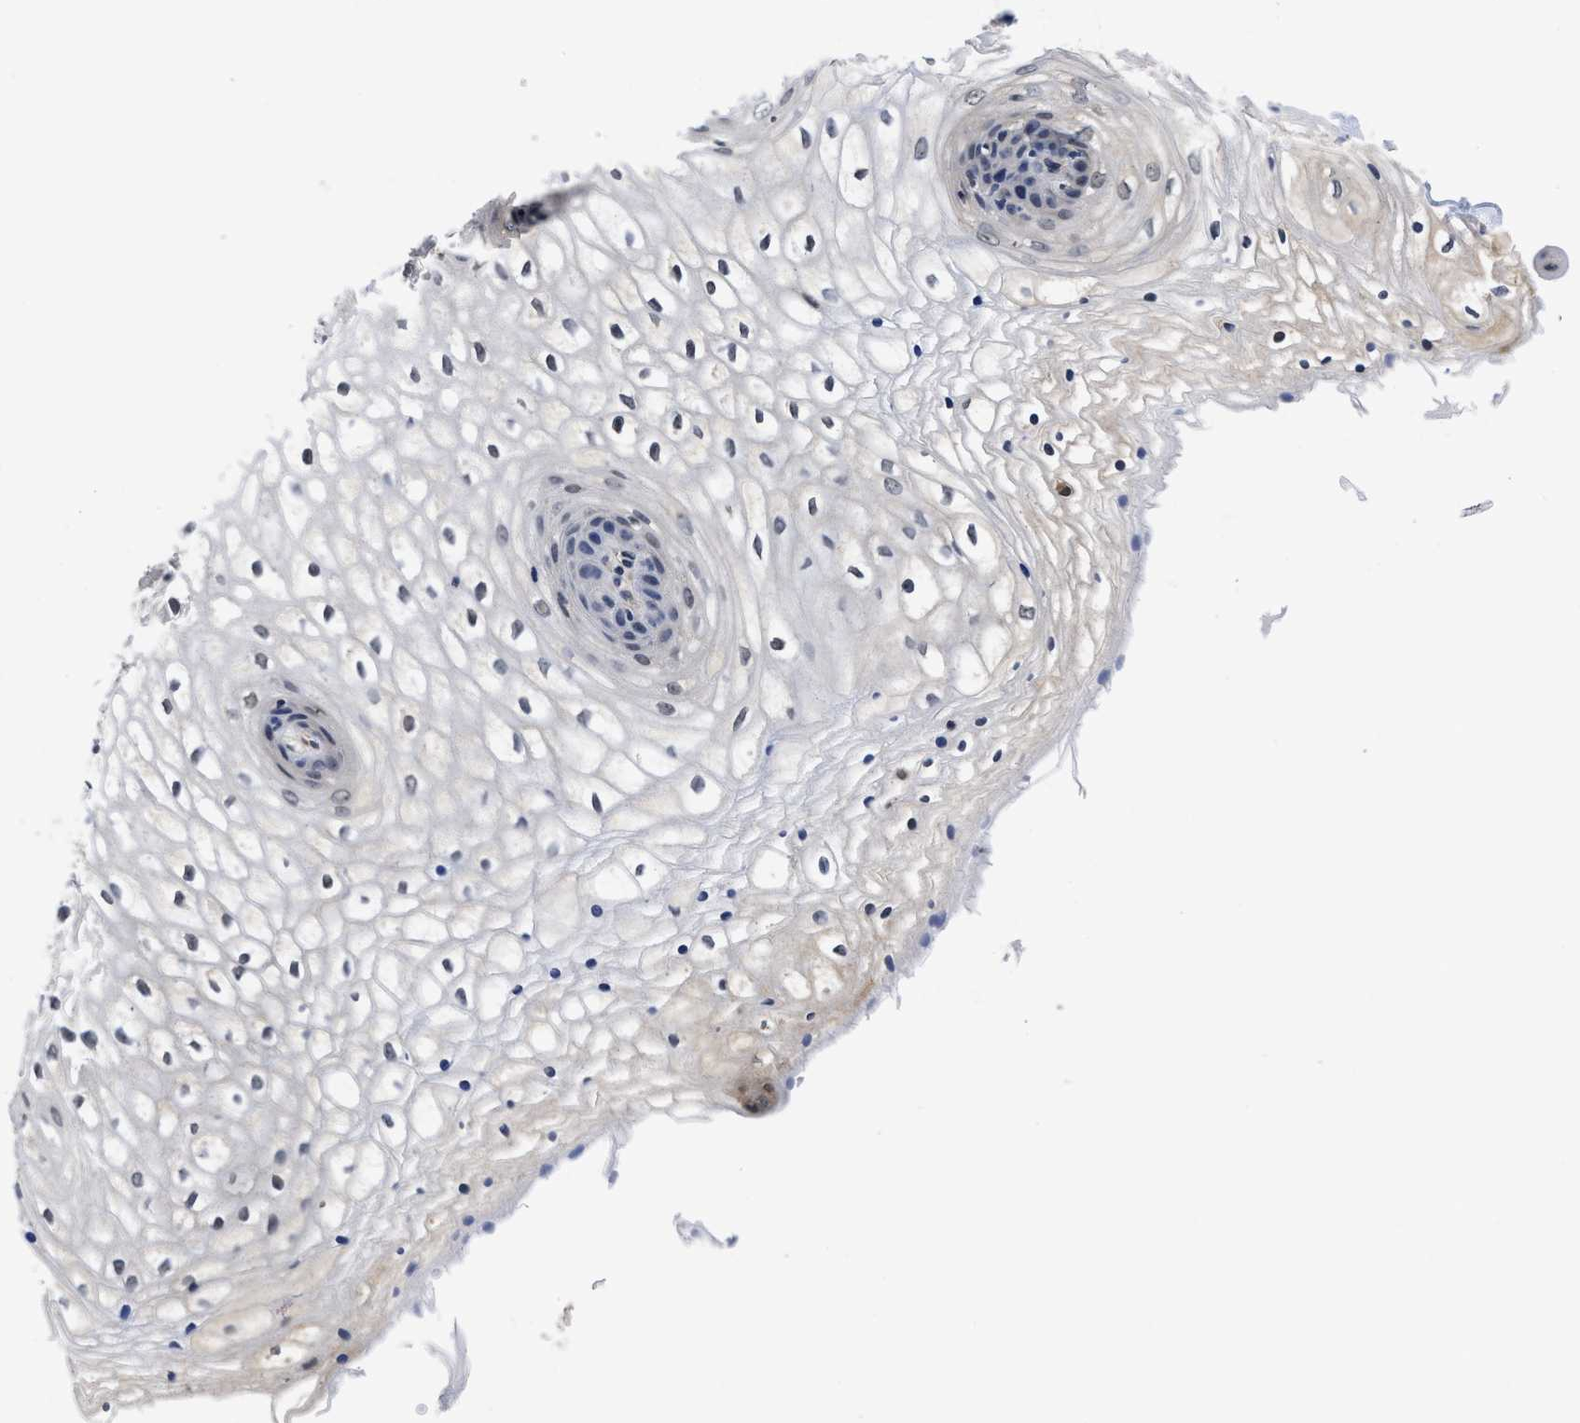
{"staining": {"intensity": "weak", "quantity": "<25%", "location": "nuclear"}, "tissue": "vagina", "cell_type": "Squamous epithelial cells", "image_type": "normal", "snomed": [{"axis": "morphology", "description": "Normal tissue, NOS"}, {"axis": "topography", "description": "Vagina"}], "caption": "The micrograph shows no staining of squamous epithelial cells in normal vagina.", "gene": "MCOLN2", "patient": {"sex": "female", "age": 34}}